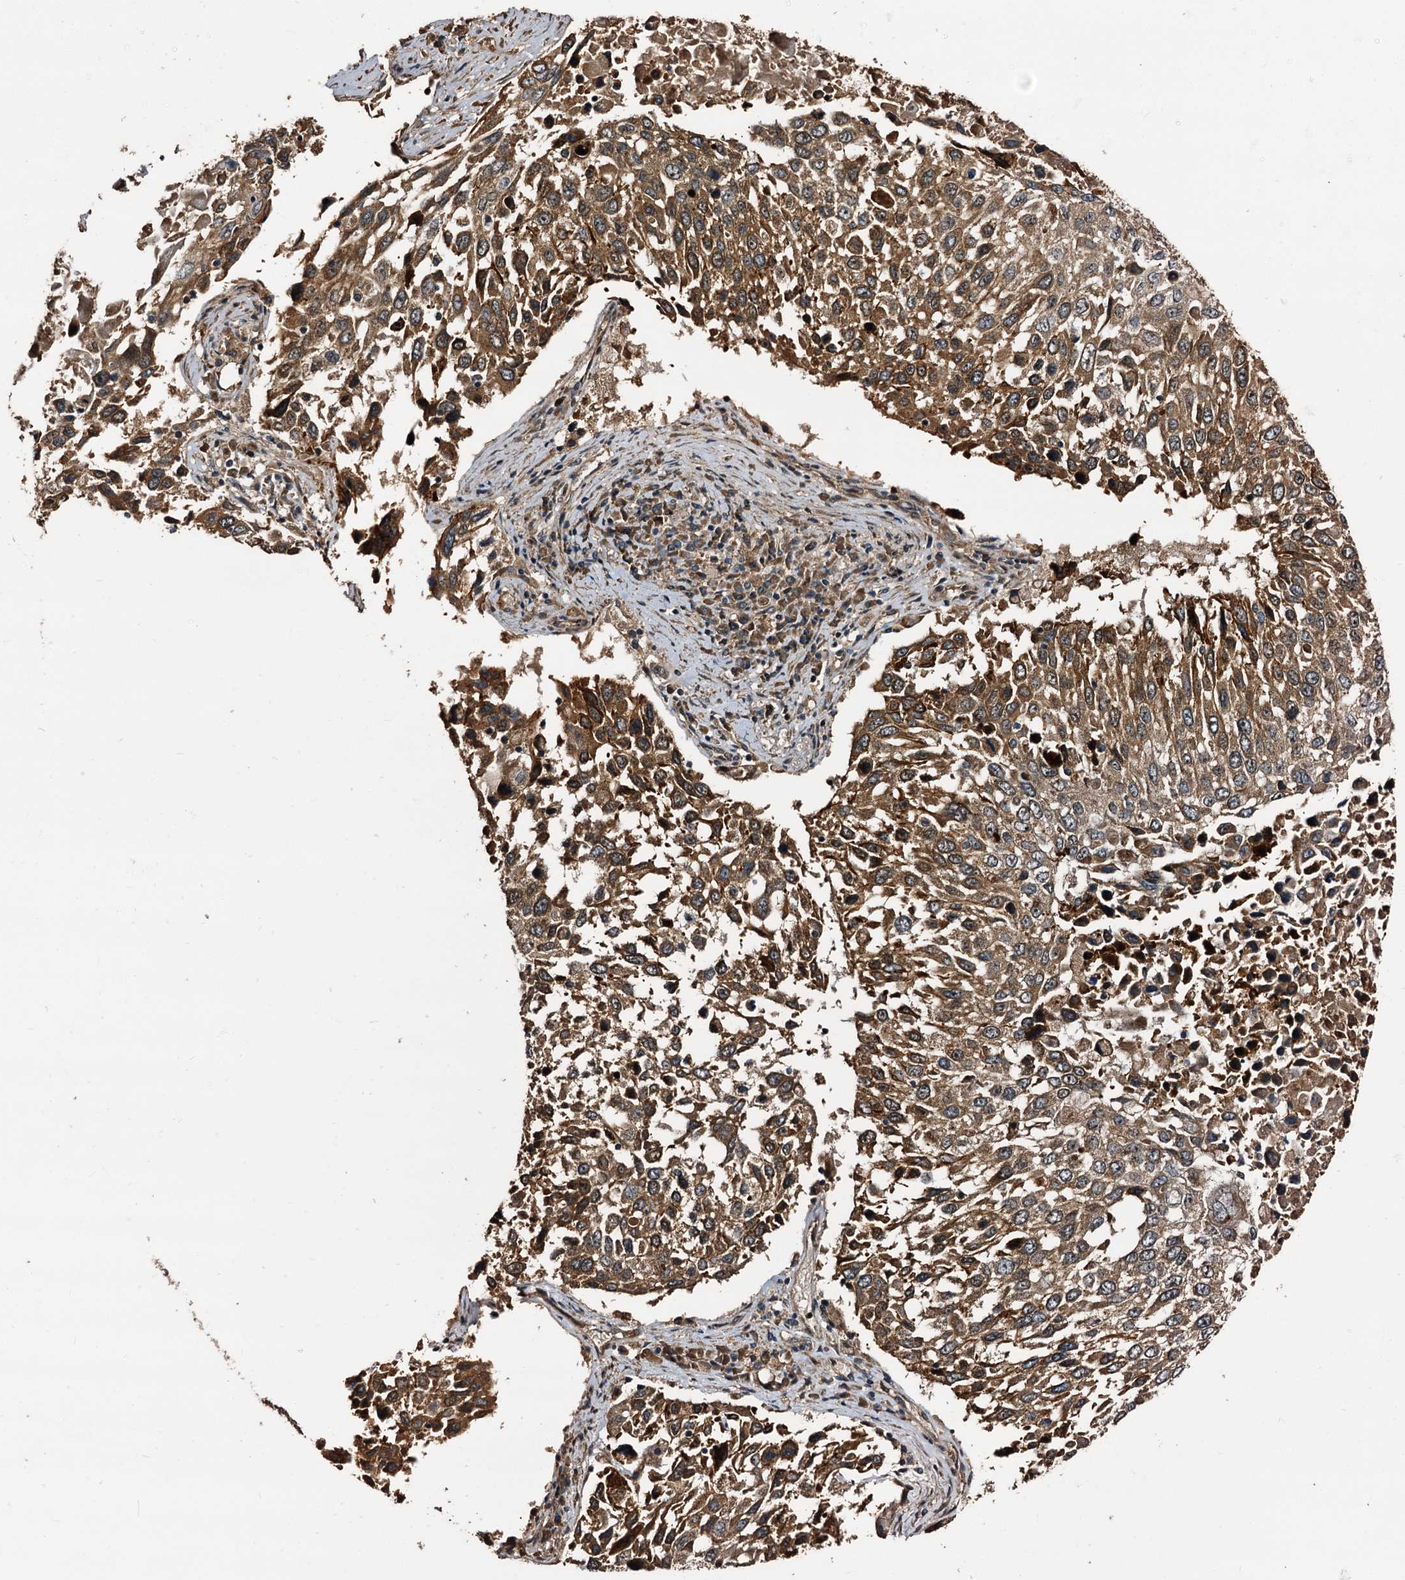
{"staining": {"intensity": "moderate", "quantity": ">75%", "location": "cytoplasmic/membranous"}, "tissue": "lung cancer", "cell_type": "Tumor cells", "image_type": "cancer", "snomed": [{"axis": "morphology", "description": "Squamous cell carcinoma, NOS"}, {"axis": "topography", "description": "Lung"}], "caption": "Tumor cells demonstrate moderate cytoplasmic/membranous positivity in approximately >75% of cells in squamous cell carcinoma (lung). The staining is performed using DAB (3,3'-diaminobenzidine) brown chromogen to label protein expression. The nuclei are counter-stained blue using hematoxylin.", "gene": "PEX5", "patient": {"sex": "male", "age": 65}}